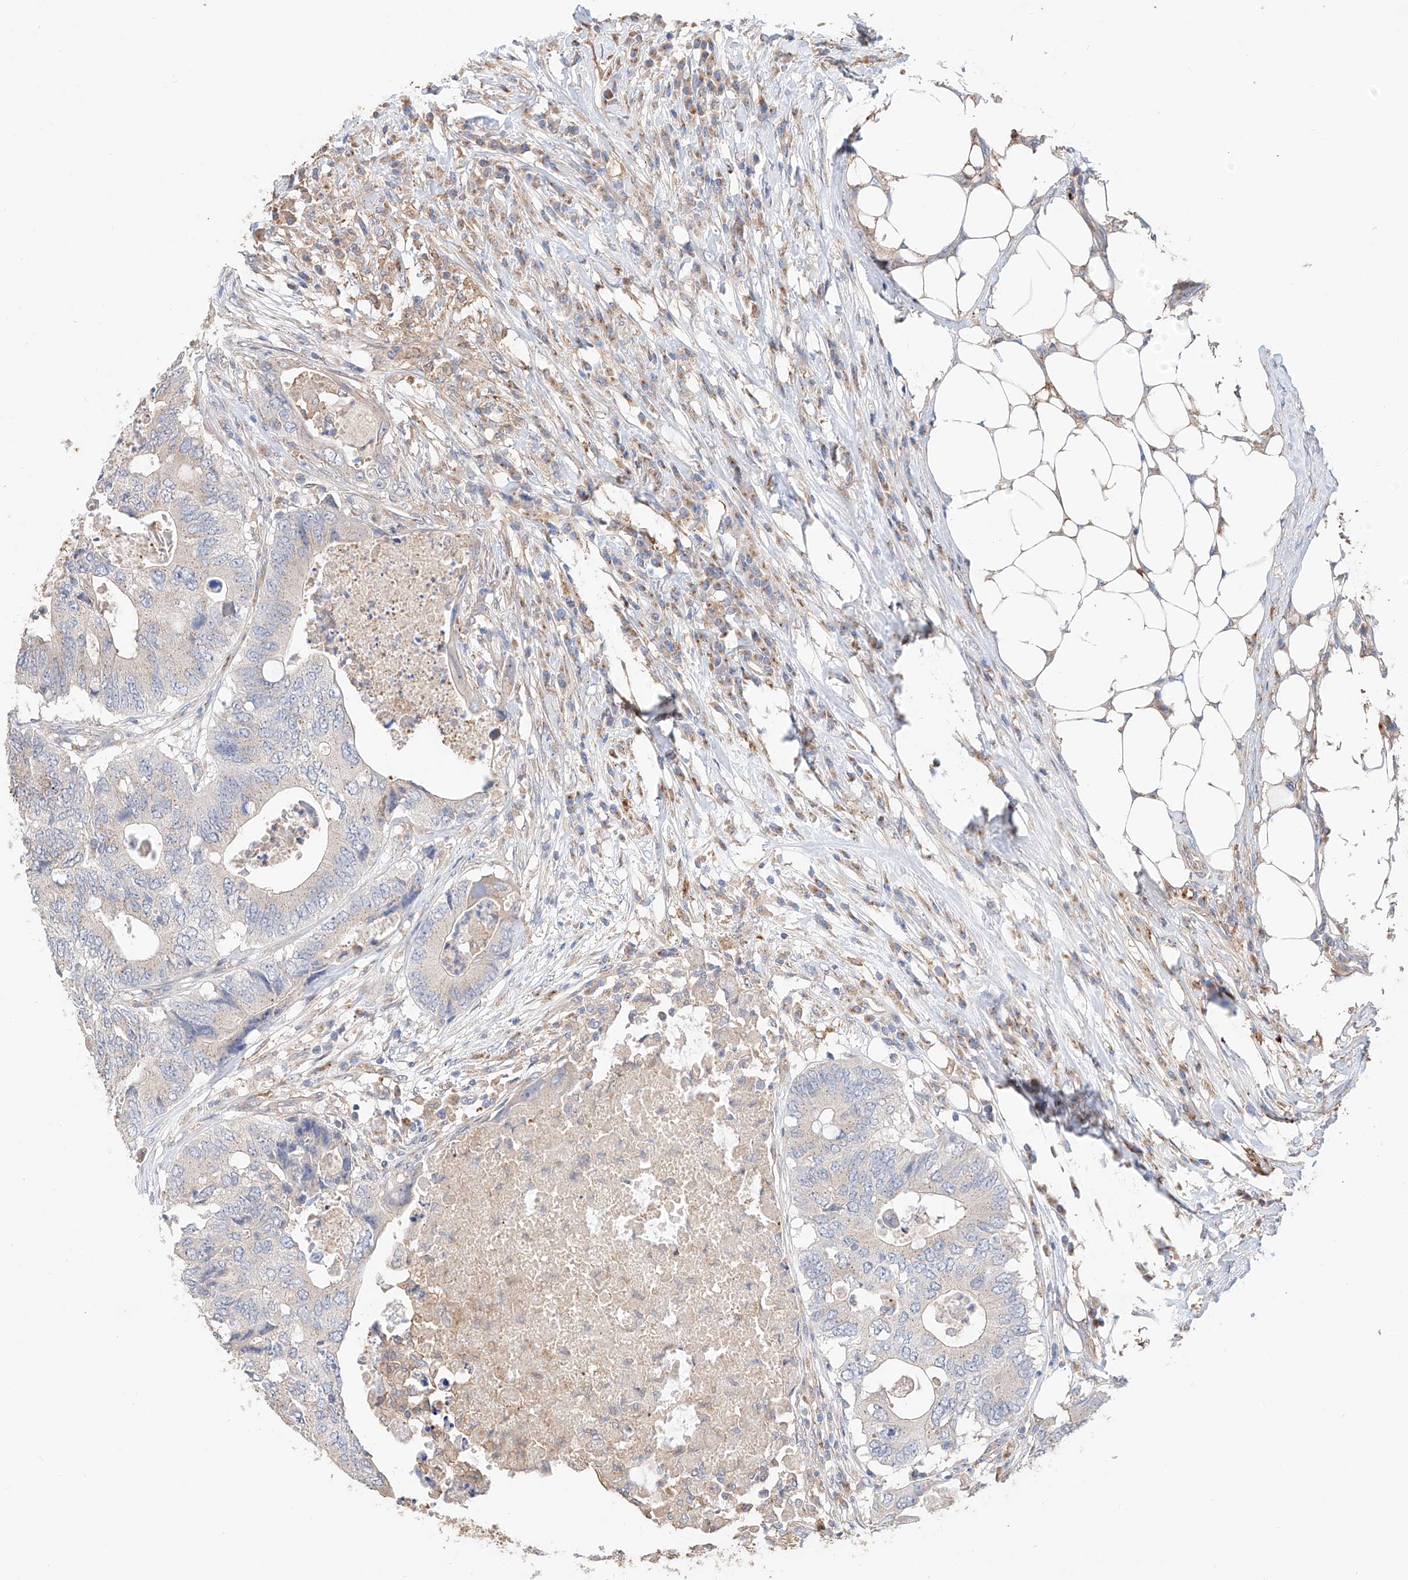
{"staining": {"intensity": "negative", "quantity": "none", "location": "none"}, "tissue": "colorectal cancer", "cell_type": "Tumor cells", "image_type": "cancer", "snomed": [{"axis": "morphology", "description": "Adenocarcinoma, NOS"}, {"axis": "topography", "description": "Colon"}], "caption": "Immunohistochemistry micrograph of colorectal cancer stained for a protein (brown), which displays no expression in tumor cells. (Stains: DAB (3,3'-diaminobenzidine) IHC with hematoxylin counter stain, Microscopy: brightfield microscopy at high magnification).", "gene": "MOSPD1", "patient": {"sex": "male", "age": 71}}